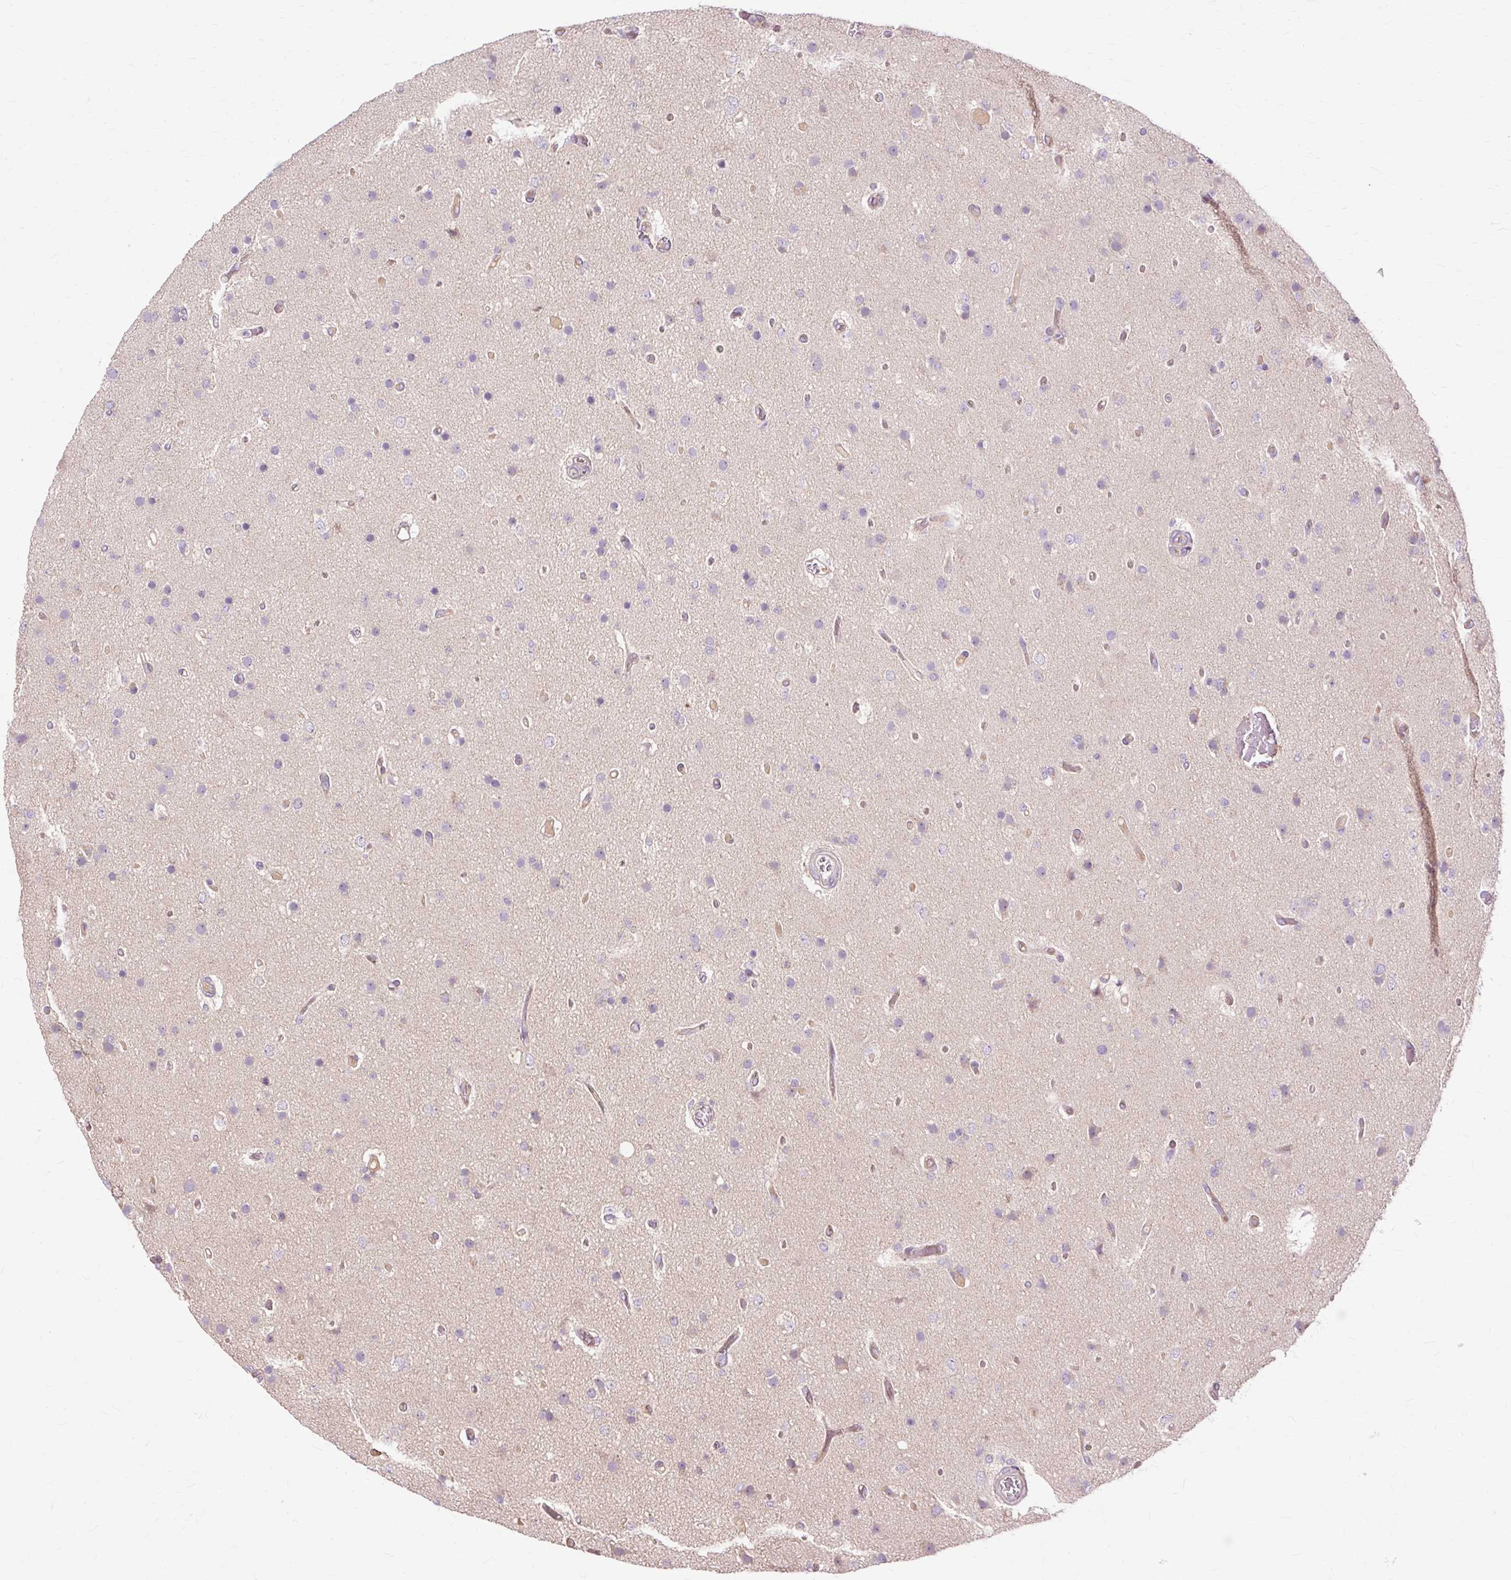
{"staining": {"intensity": "negative", "quantity": "none", "location": "none"}, "tissue": "glioma", "cell_type": "Tumor cells", "image_type": "cancer", "snomed": [{"axis": "morphology", "description": "Glioma, malignant, High grade"}, {"axis": "topography", "description": "Brain"}], "caption": "IHC photomicrograph of human malignant high-grade glioma stained for a protein (brown), which shows no positivity in tumor cells. (Stains: DAB (3,3'-diaminobenzidine) immunohistochemistry (IHC) with hematoxylin counter stain, Microscopy: brightfield microscopy at high magnification).", "gene": "PDZD2", "patient": {"sex": "female", "age": 74}}